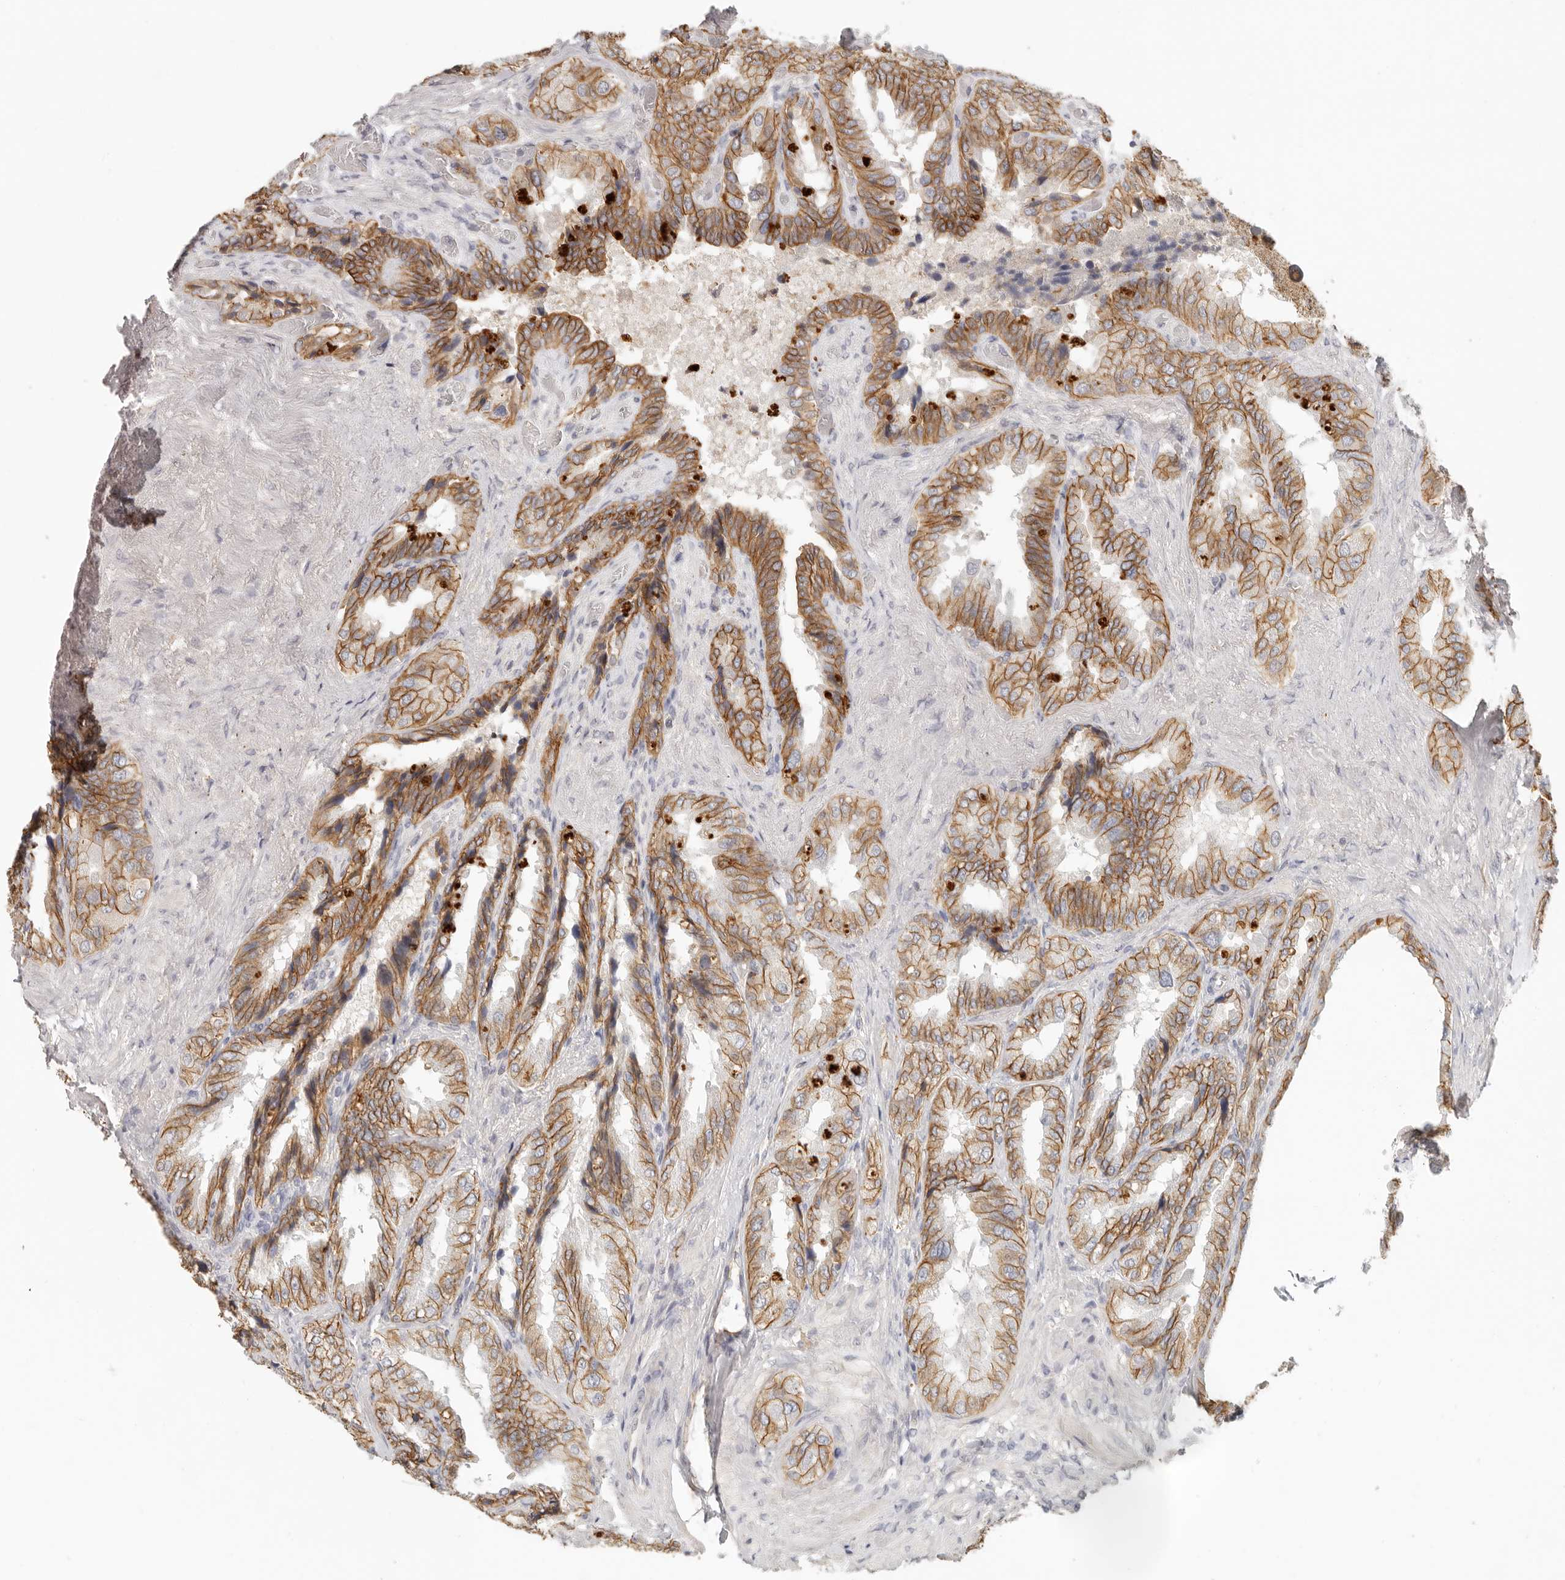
{"staining": {"intensity": "strong", "quantity": ">75%", "location": "cytoplasmic/membranous"}, "tissue": "seminal vesicle", "cell_type": "Glandular cells", "image_type": "normal", "snomed": [{"axis": "morphology", "description": "Normal tissue, NOS"}, {"axis": "topography", "description": "Seminal veicle"}, {"axis": "topography", "description": "Peripheral nerve tissue"}], "caption": "Brown immunohistochemical staining in normal human seminal vesicle demonstrates strong cytoplasmic/membranous expression in approximately >75% of glandular cells. The staining was performed using DAB (3,3'-diaminobenzidine), with brown indicating positive protein expression. Nuclei are stained blue with hematoxylin.", "gene": "ANXA9", "patient": {"sex": "male", "age": 63}}